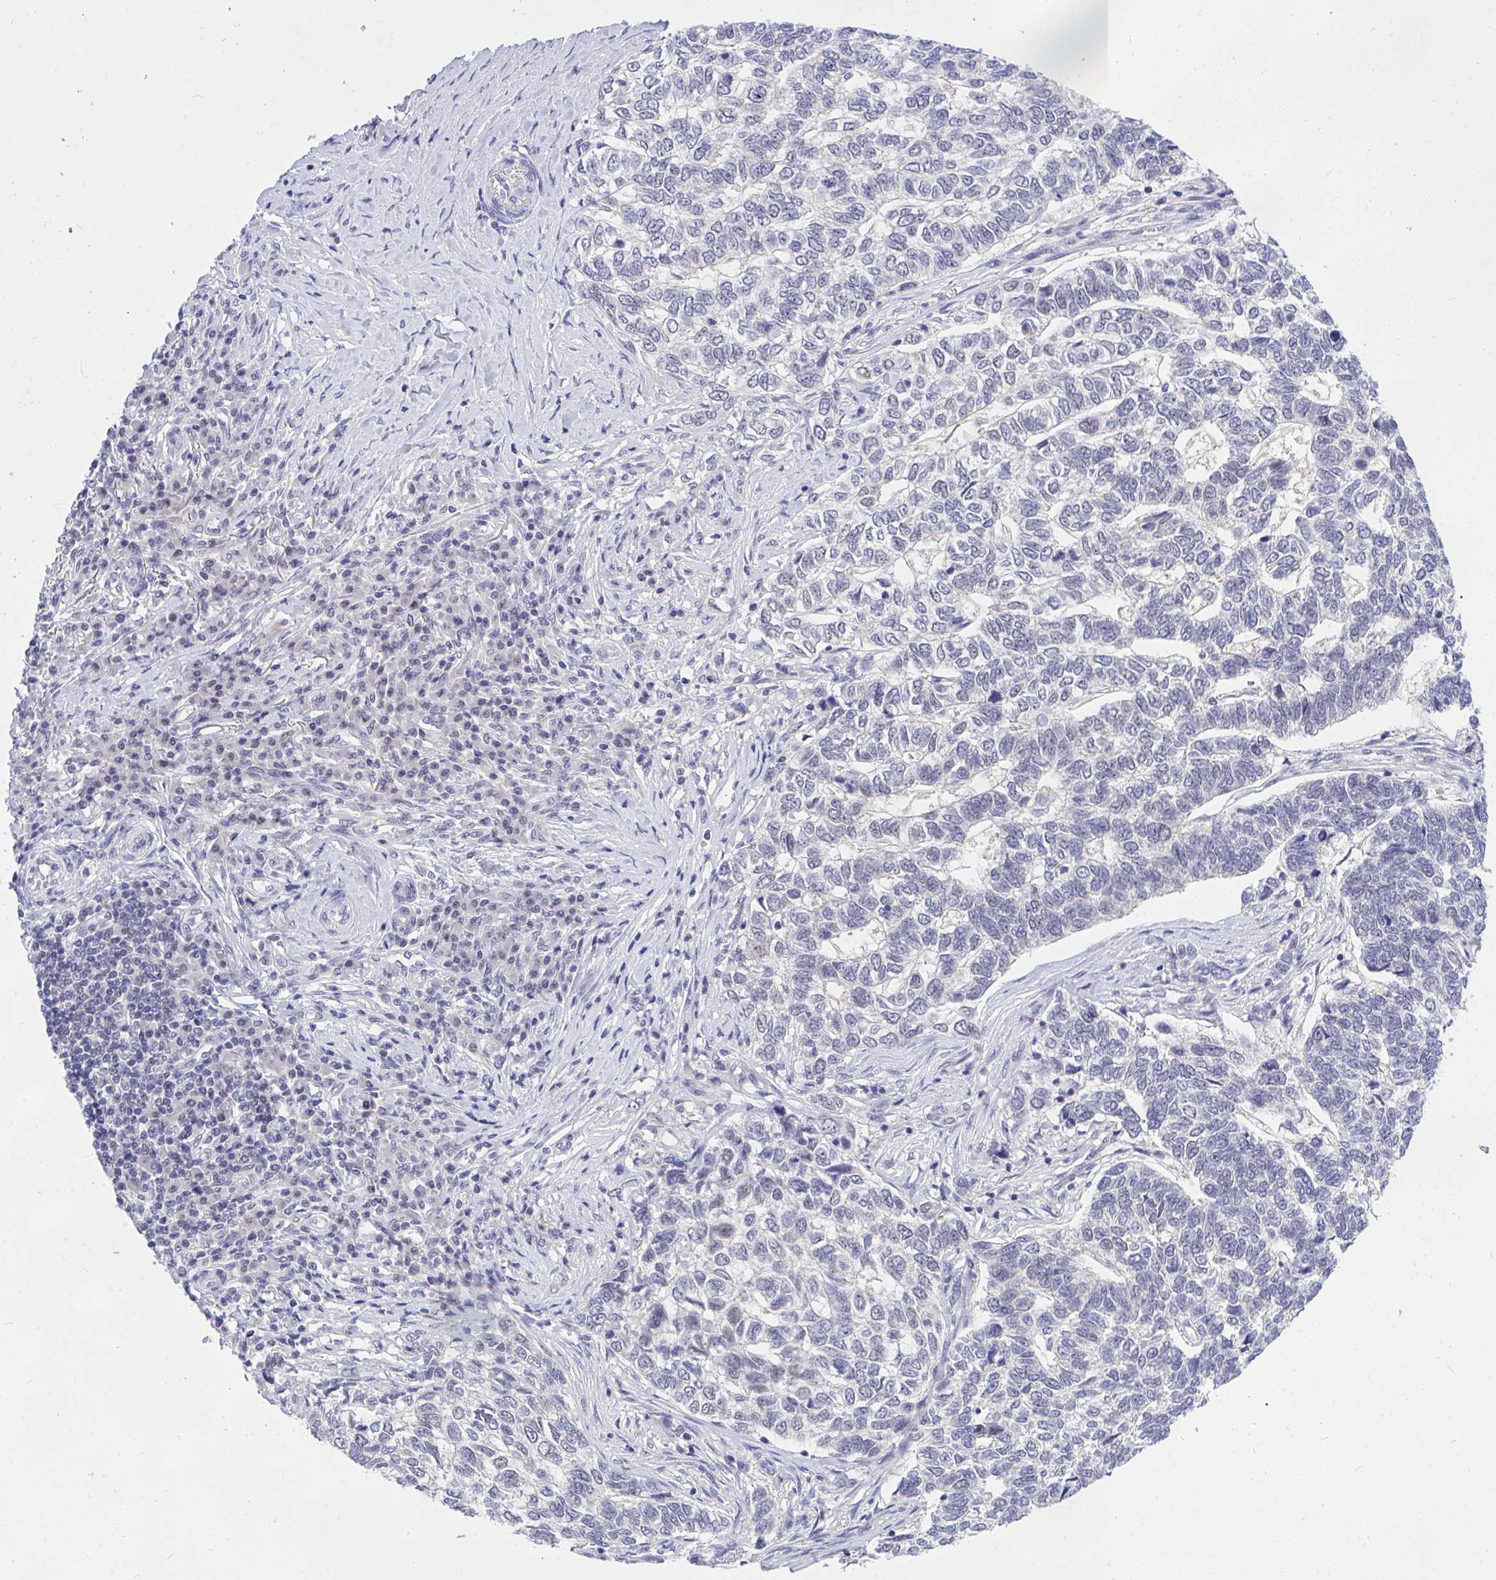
{"staining": {"intensity": "negative", "quantity": "none", "location": "none"}, "tissue": "skin cancer", "cell_type": "Tumor cells", "image_type": "cancer", "snomed": [{"axis": "morphology", "description": "Basal cell carcinoma"}, {"axis": "topography", "description": "Skin"}], "caption": "Immunohistochemistry histopathology image of skin cancer stained for a protein (brown), which displays no staining in tumor cells. (Brightfield microscopy of DAB (3,3'-diaminobenzidine) IHC at high magnification).", "gene": "THOP1", "patient": {"sex": "female", "age": 65}}